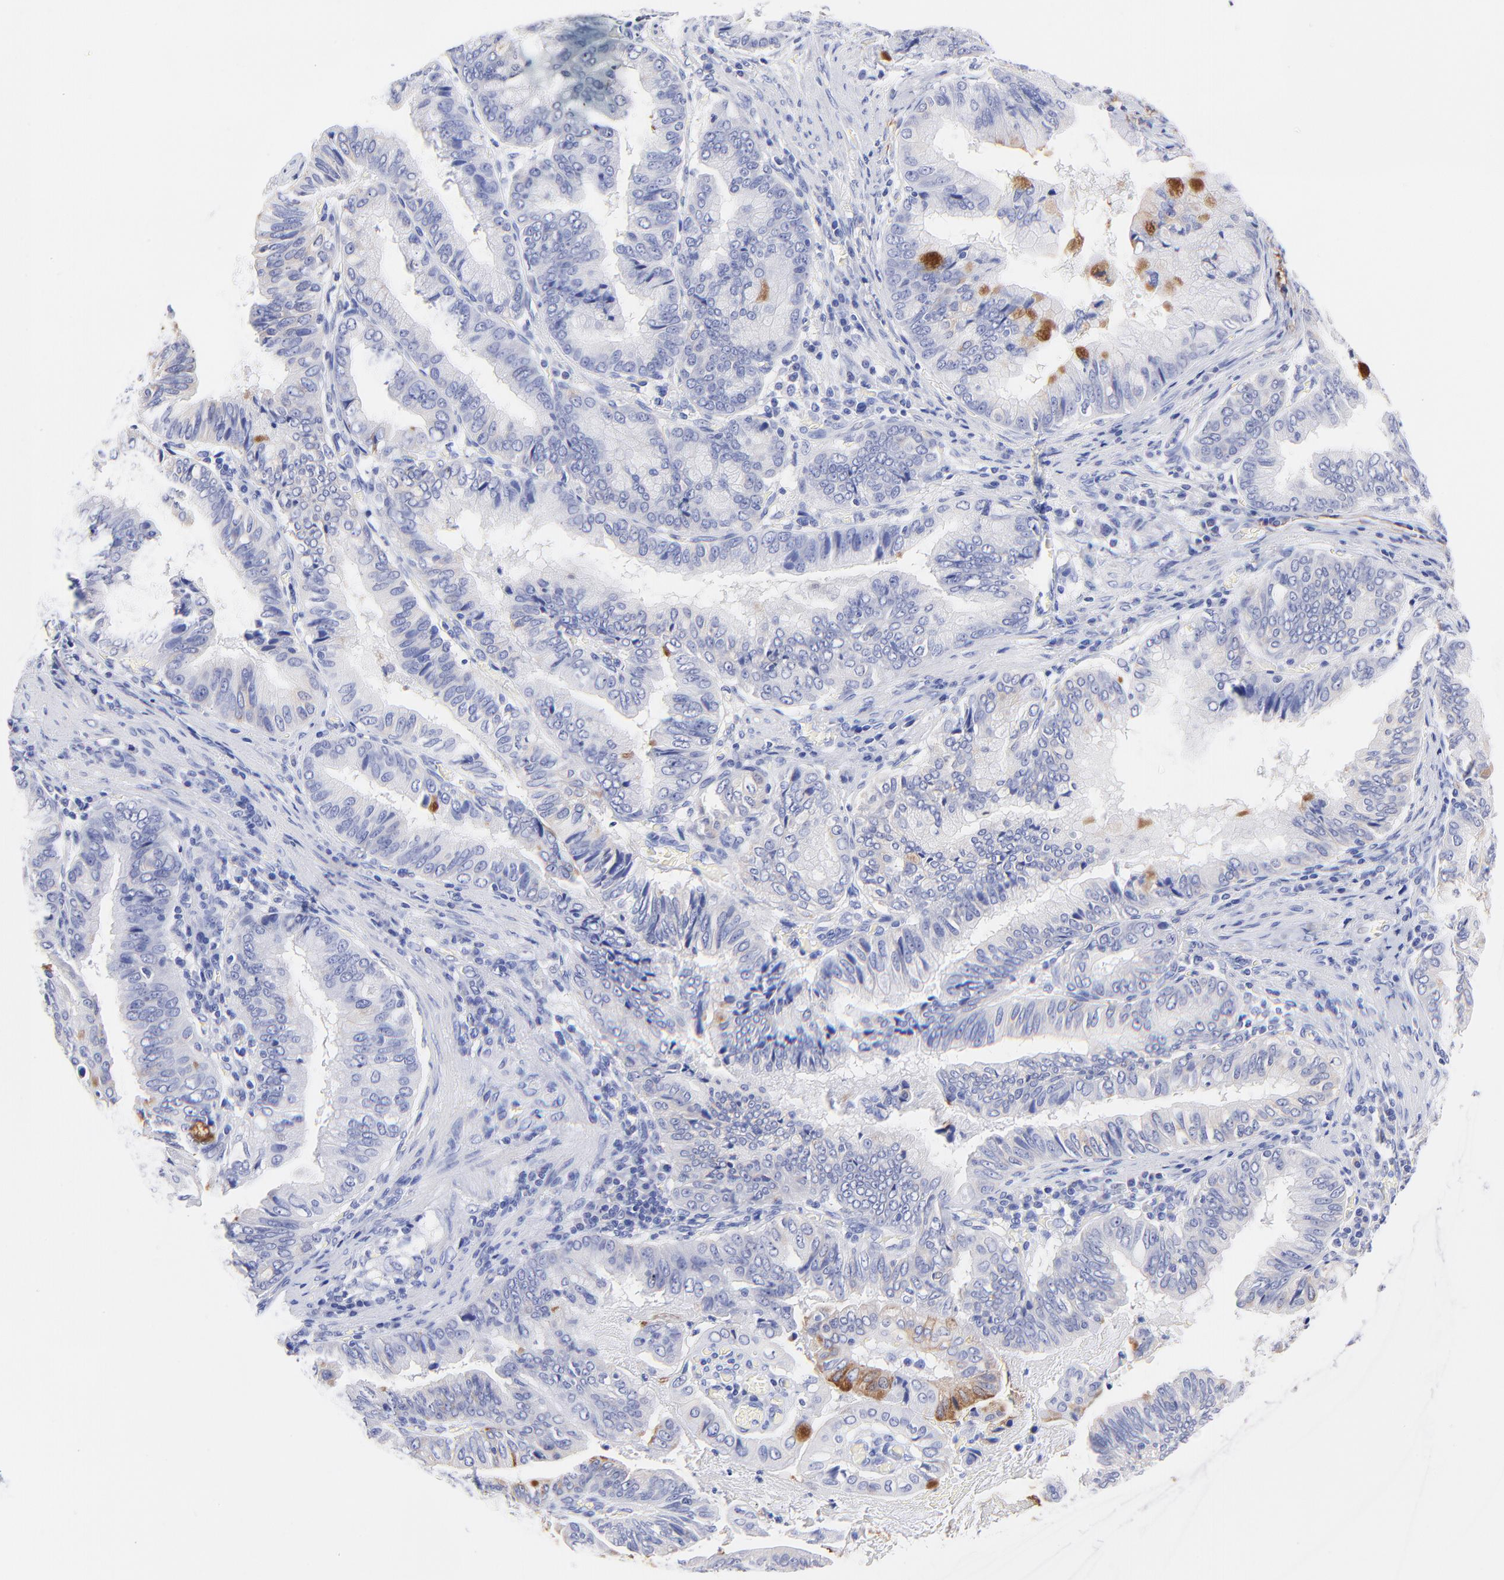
{"staining": {"intensity": "weak", "quantity": "<25%", "location": "cytoplasmic/membranous"}, "tissue": "stomach cancer", "cell_type": "Tumor cells", "image_type": "cancer", "snomed": [{"axis": "morphology", "description": "Adenocarcinoma, NOS"}, {"axis": "topography", "description": "Stomach, upper"}], "caption": "Immunohistochemical staining of stomach adenocarcinoma demonstrates no significant staining in tumor cells. (Brightfield microscopy of DAB immunohistochemistry at high magnification).", "gene": "RAB3A", "patient": {"sex": "male", "age": 80}}